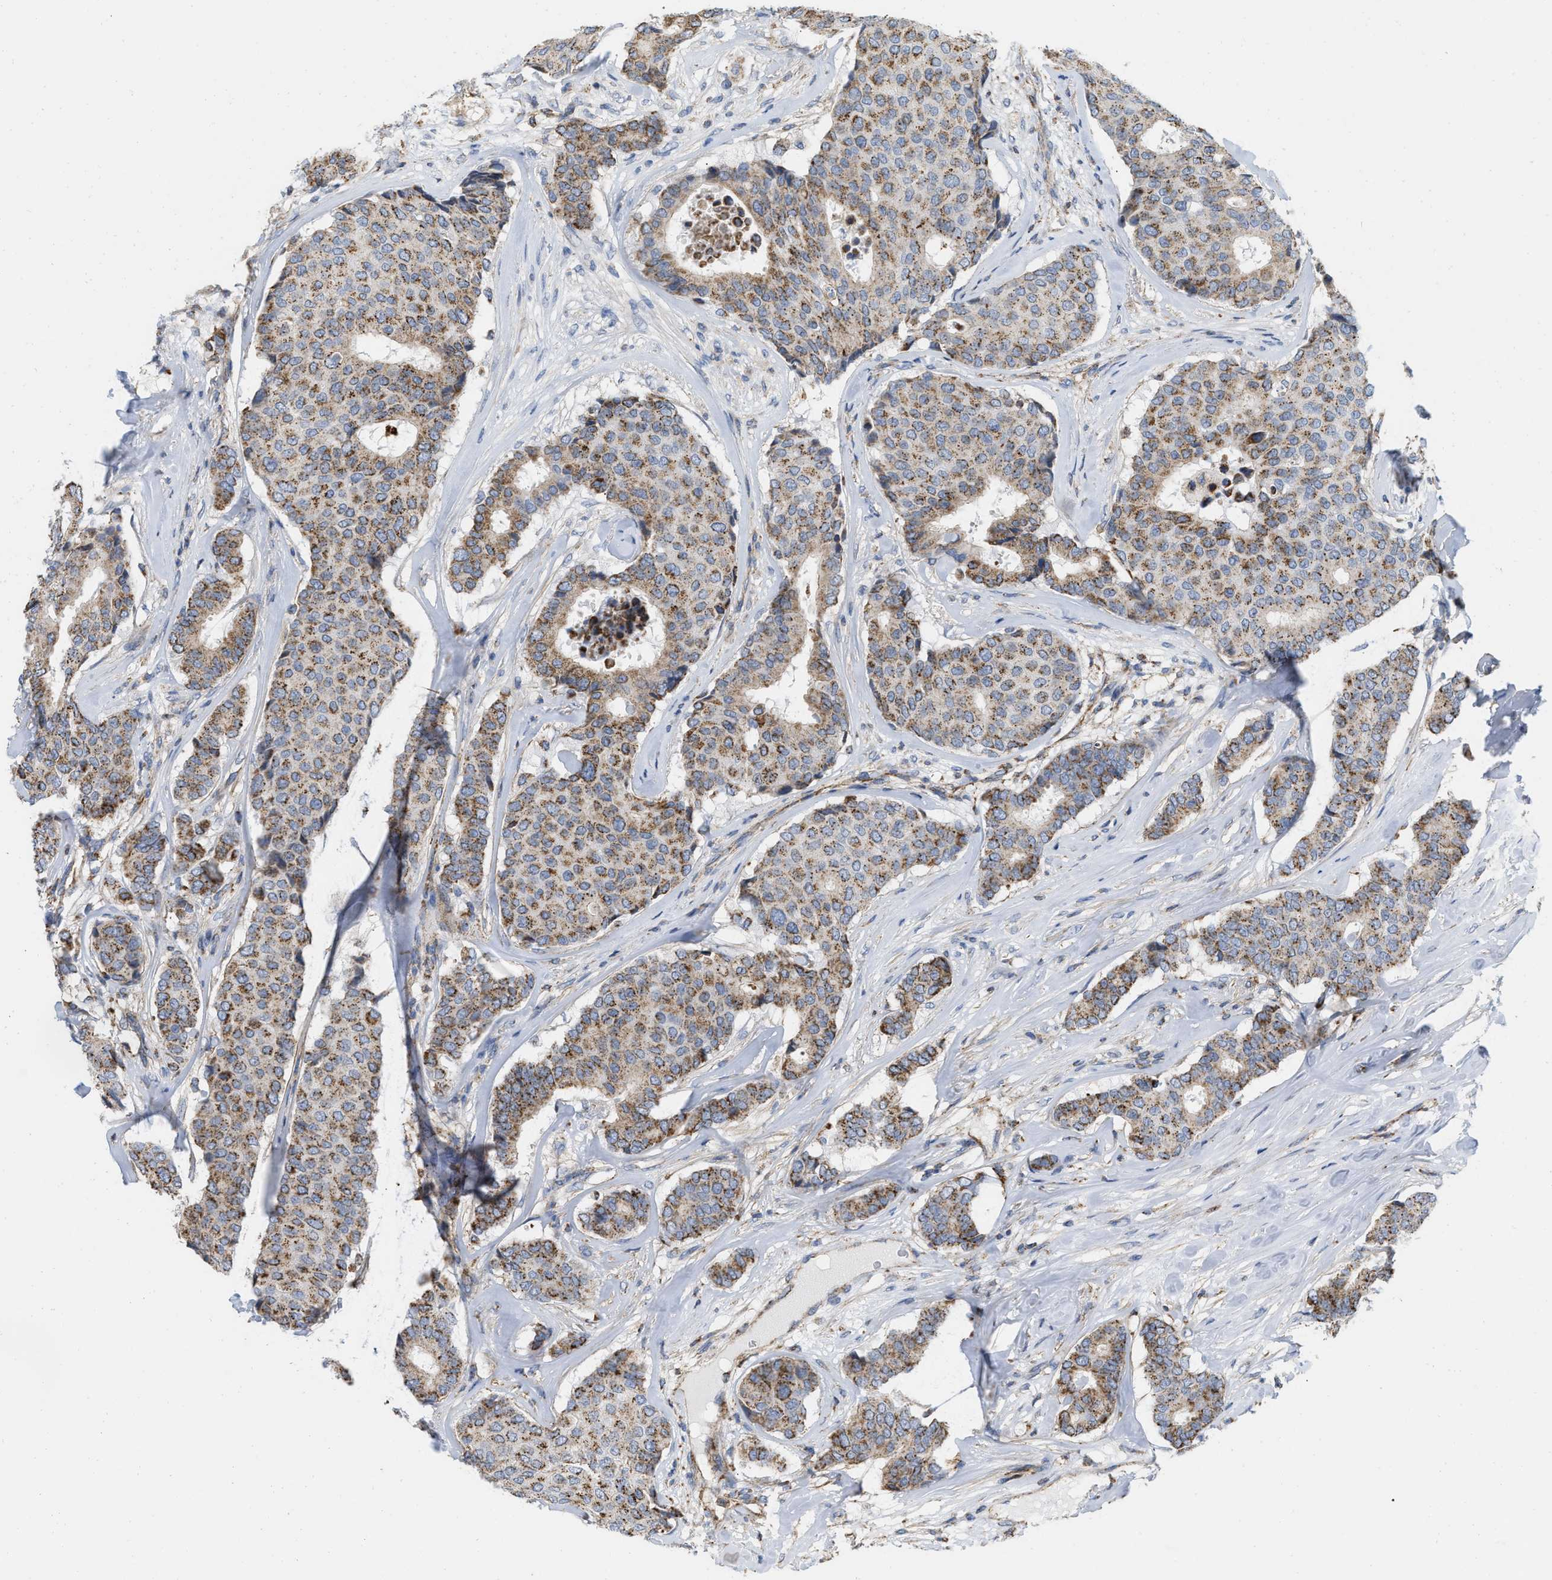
{"staining": {"intensity": "moderate", "quantity": ">75%", "location": "cytoplasmic/membranous"}, "tissue": "breast cancer", "cell_type": "Tumor cells", "image_type": "cancer", "snomed": [{"axis": "morphology", "description": "Duct carcinoma"}, {"axis": "topography", "description": "Breast"}], "caption": "Breast cancer stained with immunohistochemistry displays moderate cytoplasmic/membranous staining in about >75% of tumor cells.", "gene": "GRB10", "patient": {"sex": "female", "age": 75}}